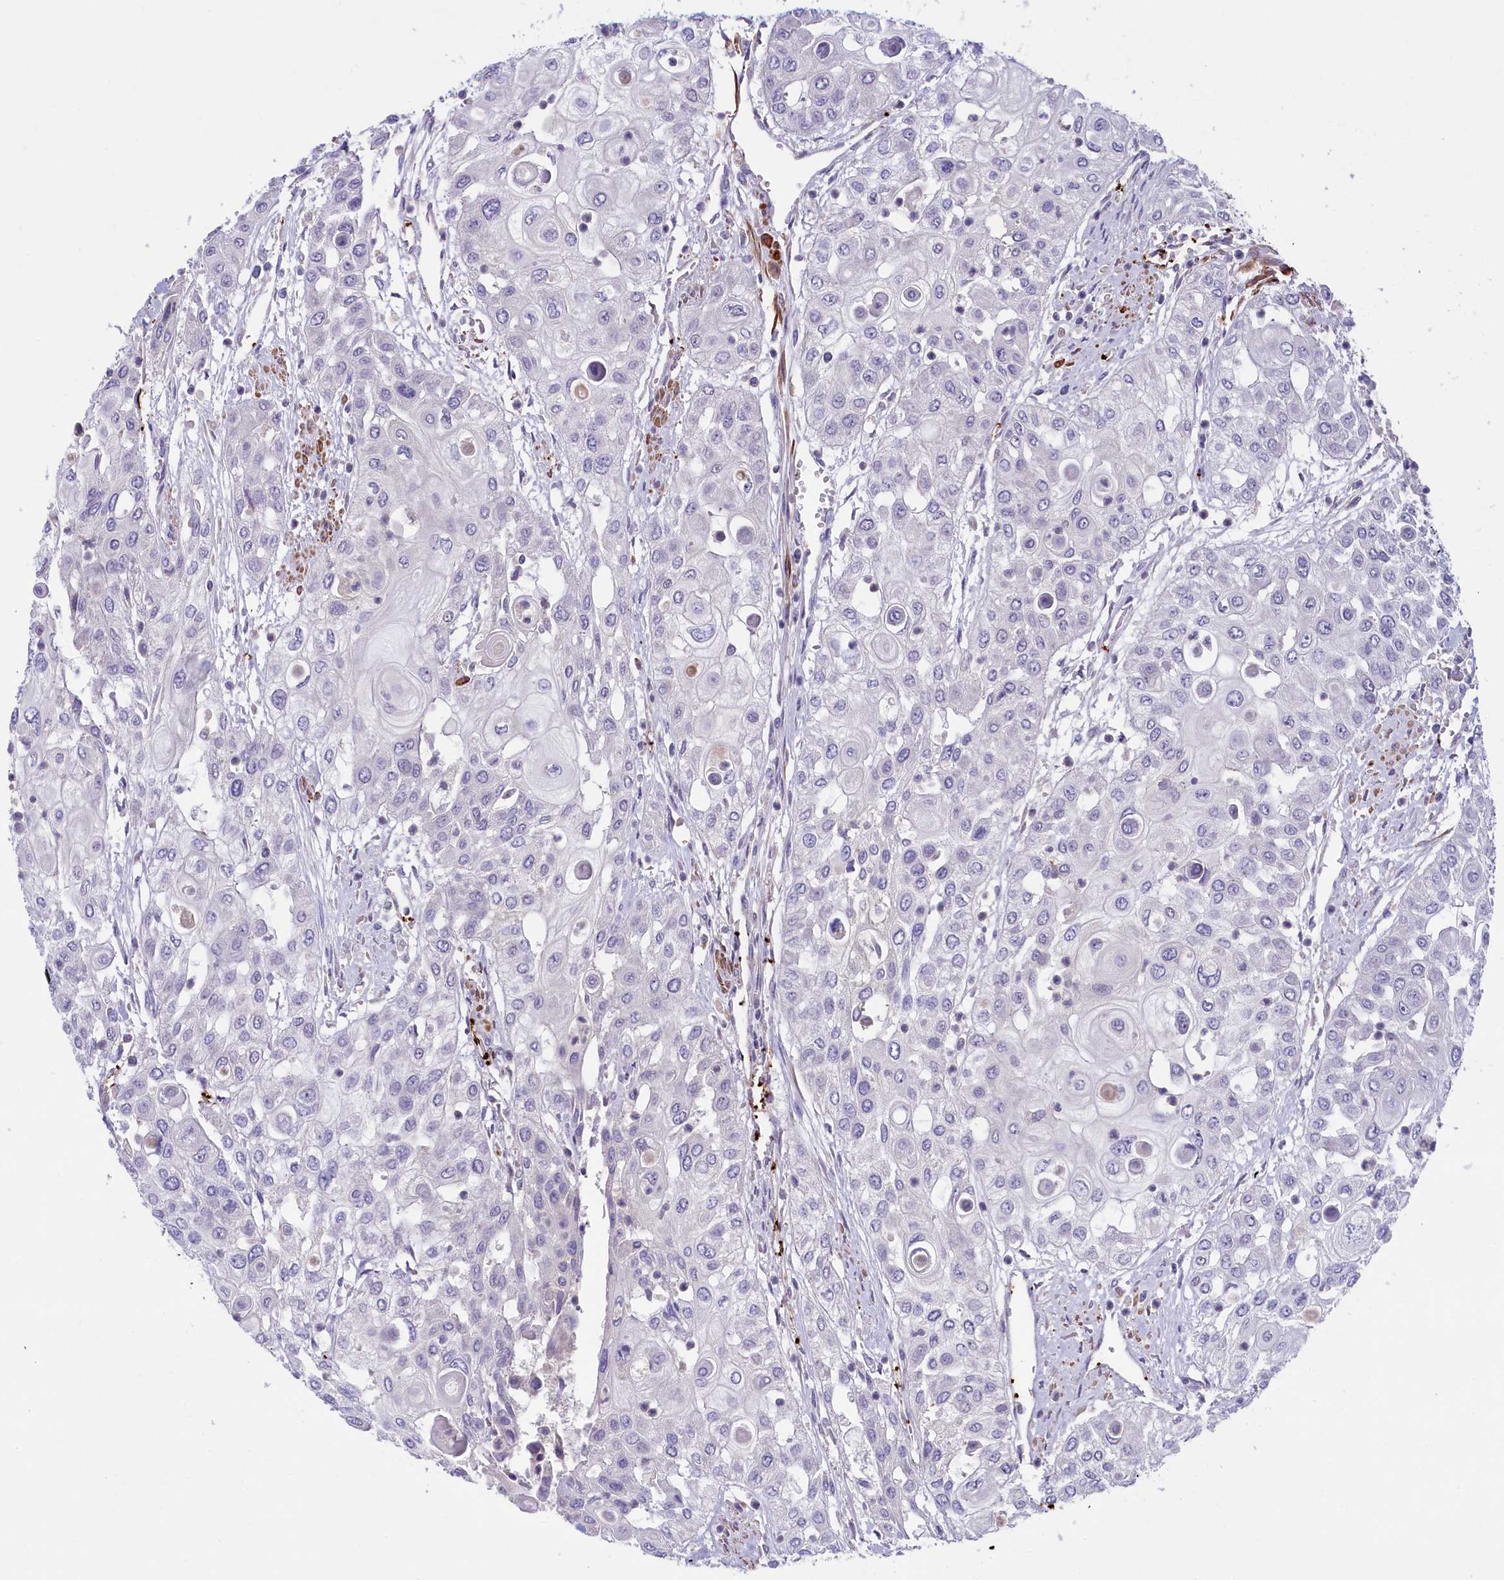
{"staining": {"intensity": "negative", "quantity": "none", "location": "none"}, "tissue": "urothelial cancer", "cell_type": "Tumor cells", "image_type": "cancer", "snomed": [{"axis": "morphology", "description": "Urothelial carcinoma, High grade"}, {"axis": "topography", "description": "Urinary bladder"}], "caption": "High magnification brightfield microscopy of urothelial cancer stained with DAB (brown) and counterstained with hematoxylin (blue): tumor cells show no significant expression.", "gene": "HEATR3", "patient": {"sex": "female", "age": 79}}